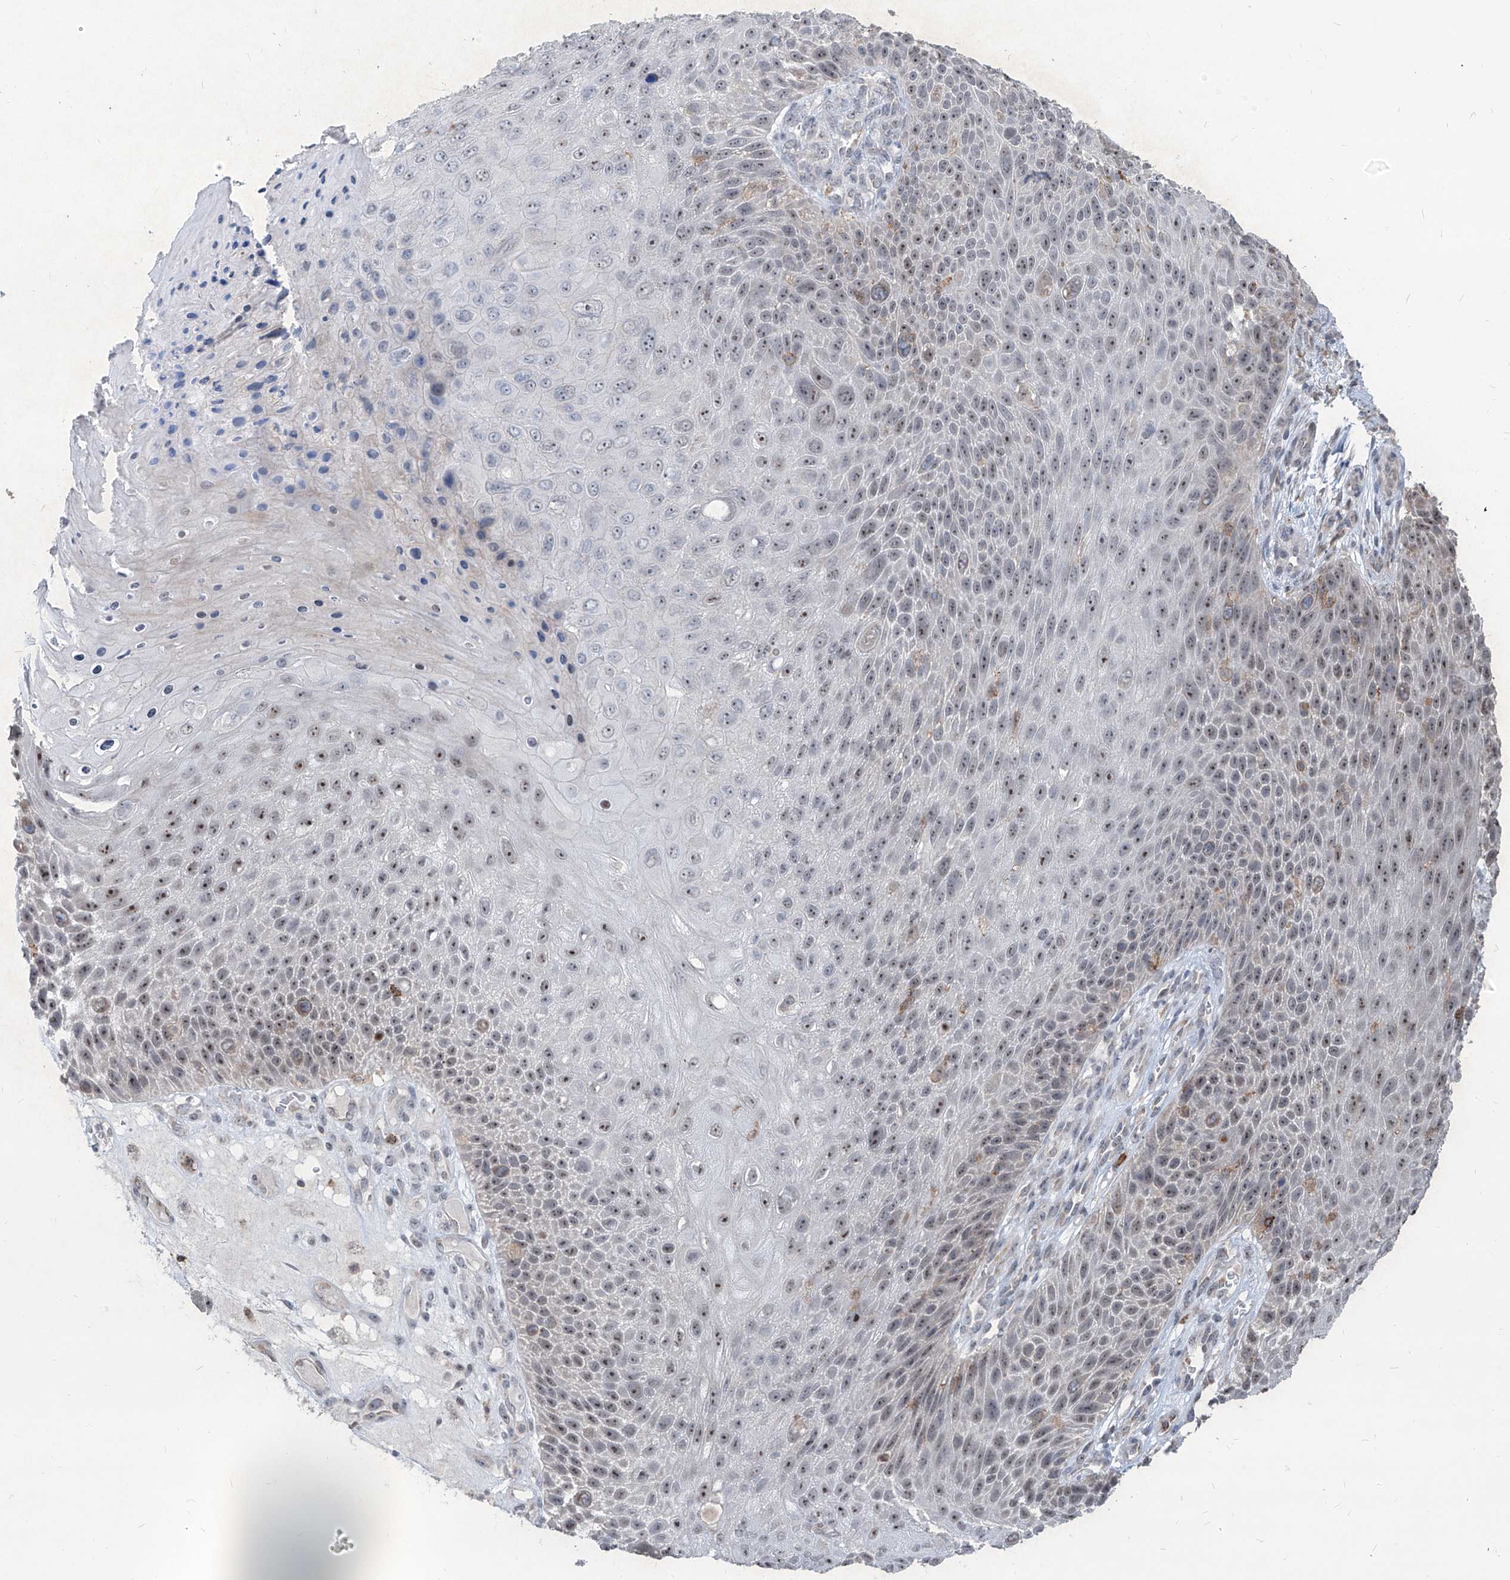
{"staining": {"intensity": "moderate", "quantity": "<25%", "location": "nuclear"}, "tissue": "skin cancer", "cell_type": "Tumor cells", "image_type": "cancer", "snomed": [{"axis": "morphology", "description": "Squamous cell carcinoma, NOS"}, {"axis": "topography", "description": "Skin"}], "caption": "Tumor cells show low levels of moderate nuclear staining in approximately <25% of cells in human skin squamous cell carcinoma.", "gene": "ZBTB48", "patient": {"sex": "female", "age": 88}}